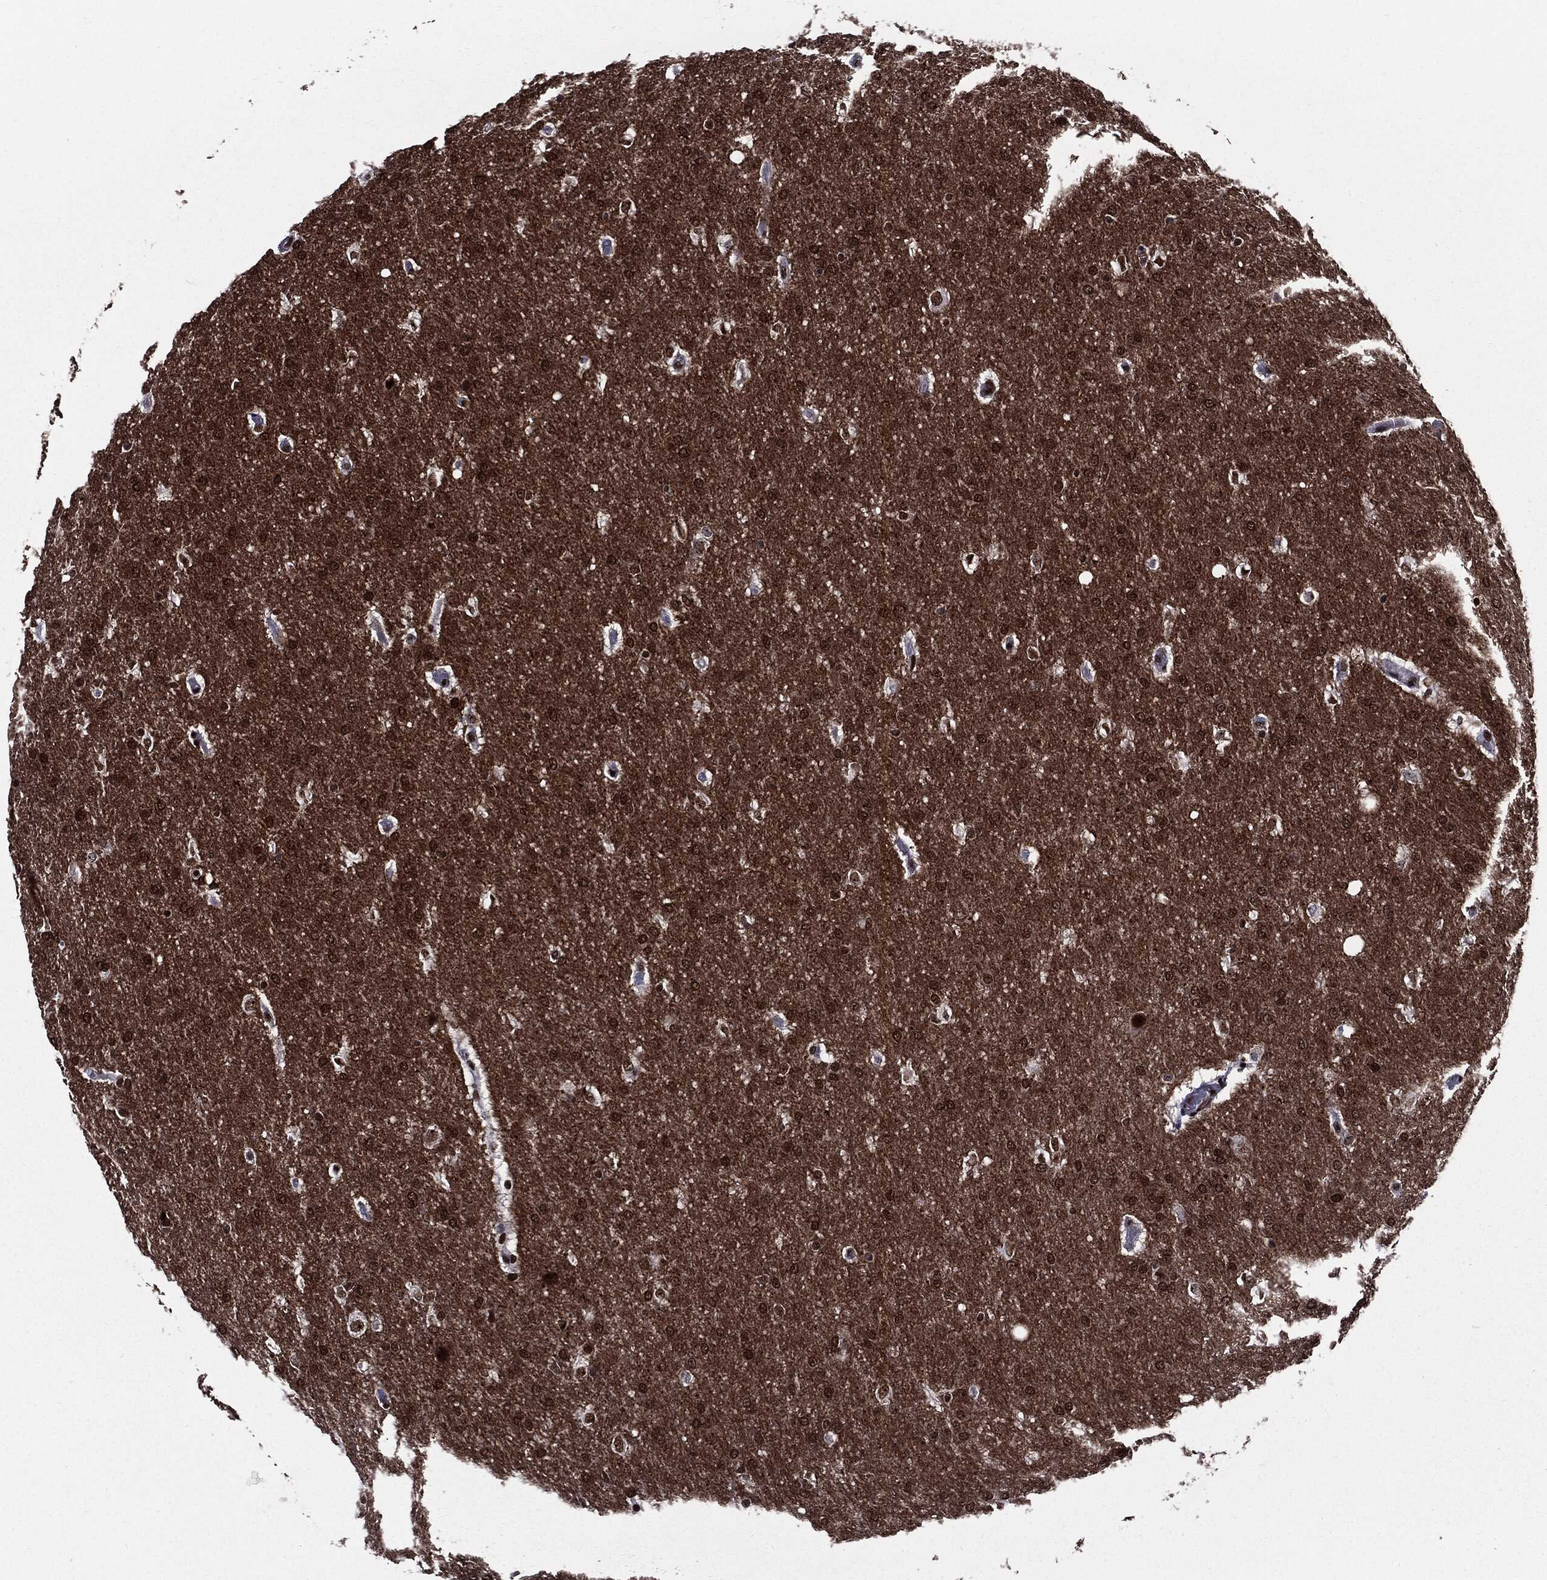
{"staining": {"intensity": "strong", "quantity": "25%-75%", "location": "nuclear"}, "tissue": "glioma", "cell_type": "Tumor cells", "image_type": "cancer", "snomed": [{"axis": "morphology", "description": "Glioma, malignant, Low grade"}, {"axis": "topography", "description": "Brain"}], "caption": "The immunohistochemical stain labels strong nuclear positivity in tumor cells of low-grade glioma (malignant) tissue. Using DAB (brown) and hematoxylin (blue) stains, captured at high magnification using brightfield microscopy.", "gene": "ZFP91", "patient": {"sex": "female", "age": 37}}